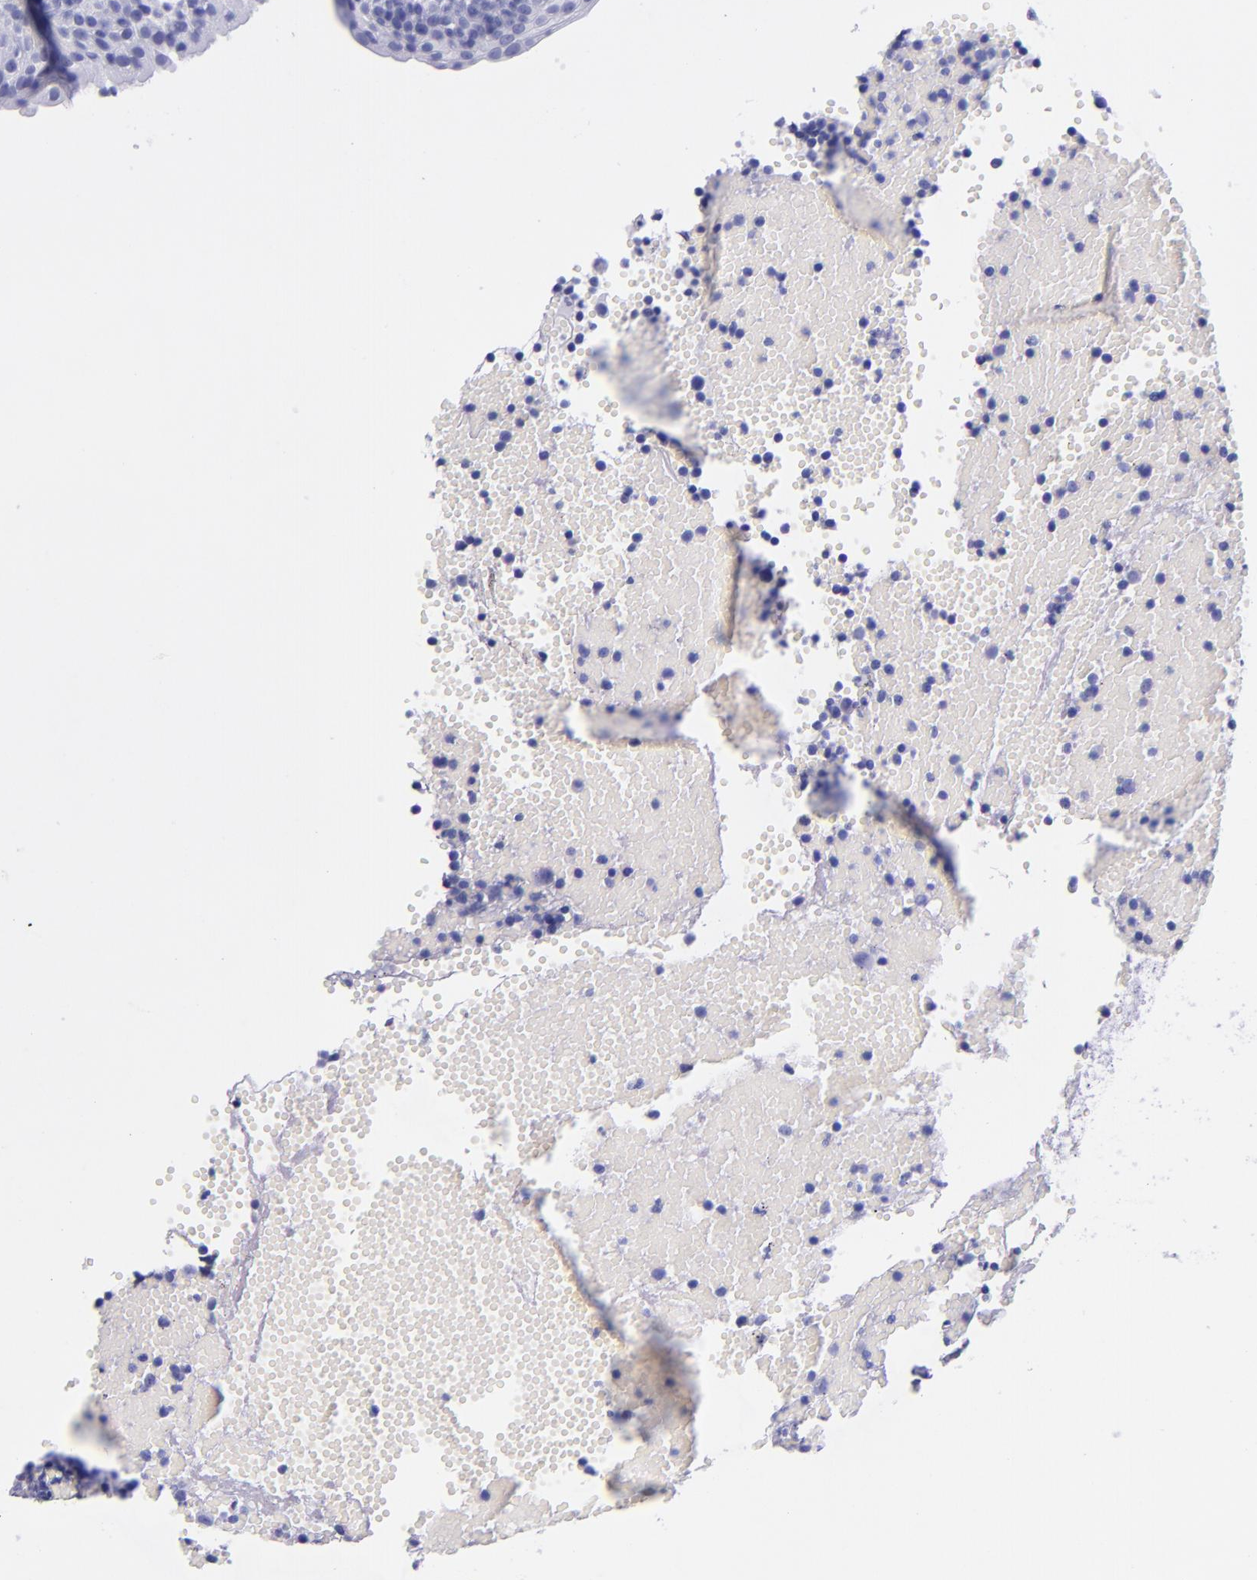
{"staining": {"intensity": "negative", "quantity": "none", "location": "none"}, "tissue": "tonsil", "cell_type": "Germinal center cells", "image_type": "normal", "snomed": [{"axis": "morphology", "description": "Normal tissue, NOS"}, {"axis": "topography", "description": "Tonsil"}], "caption": "Immunohistochemistry micrograph of benign tonsil: human tonsil stained with DAB reveals no significant protein staining in germinal center cells.", "gene": "MBP", "patient": {"sex": "female", "age": 40}}